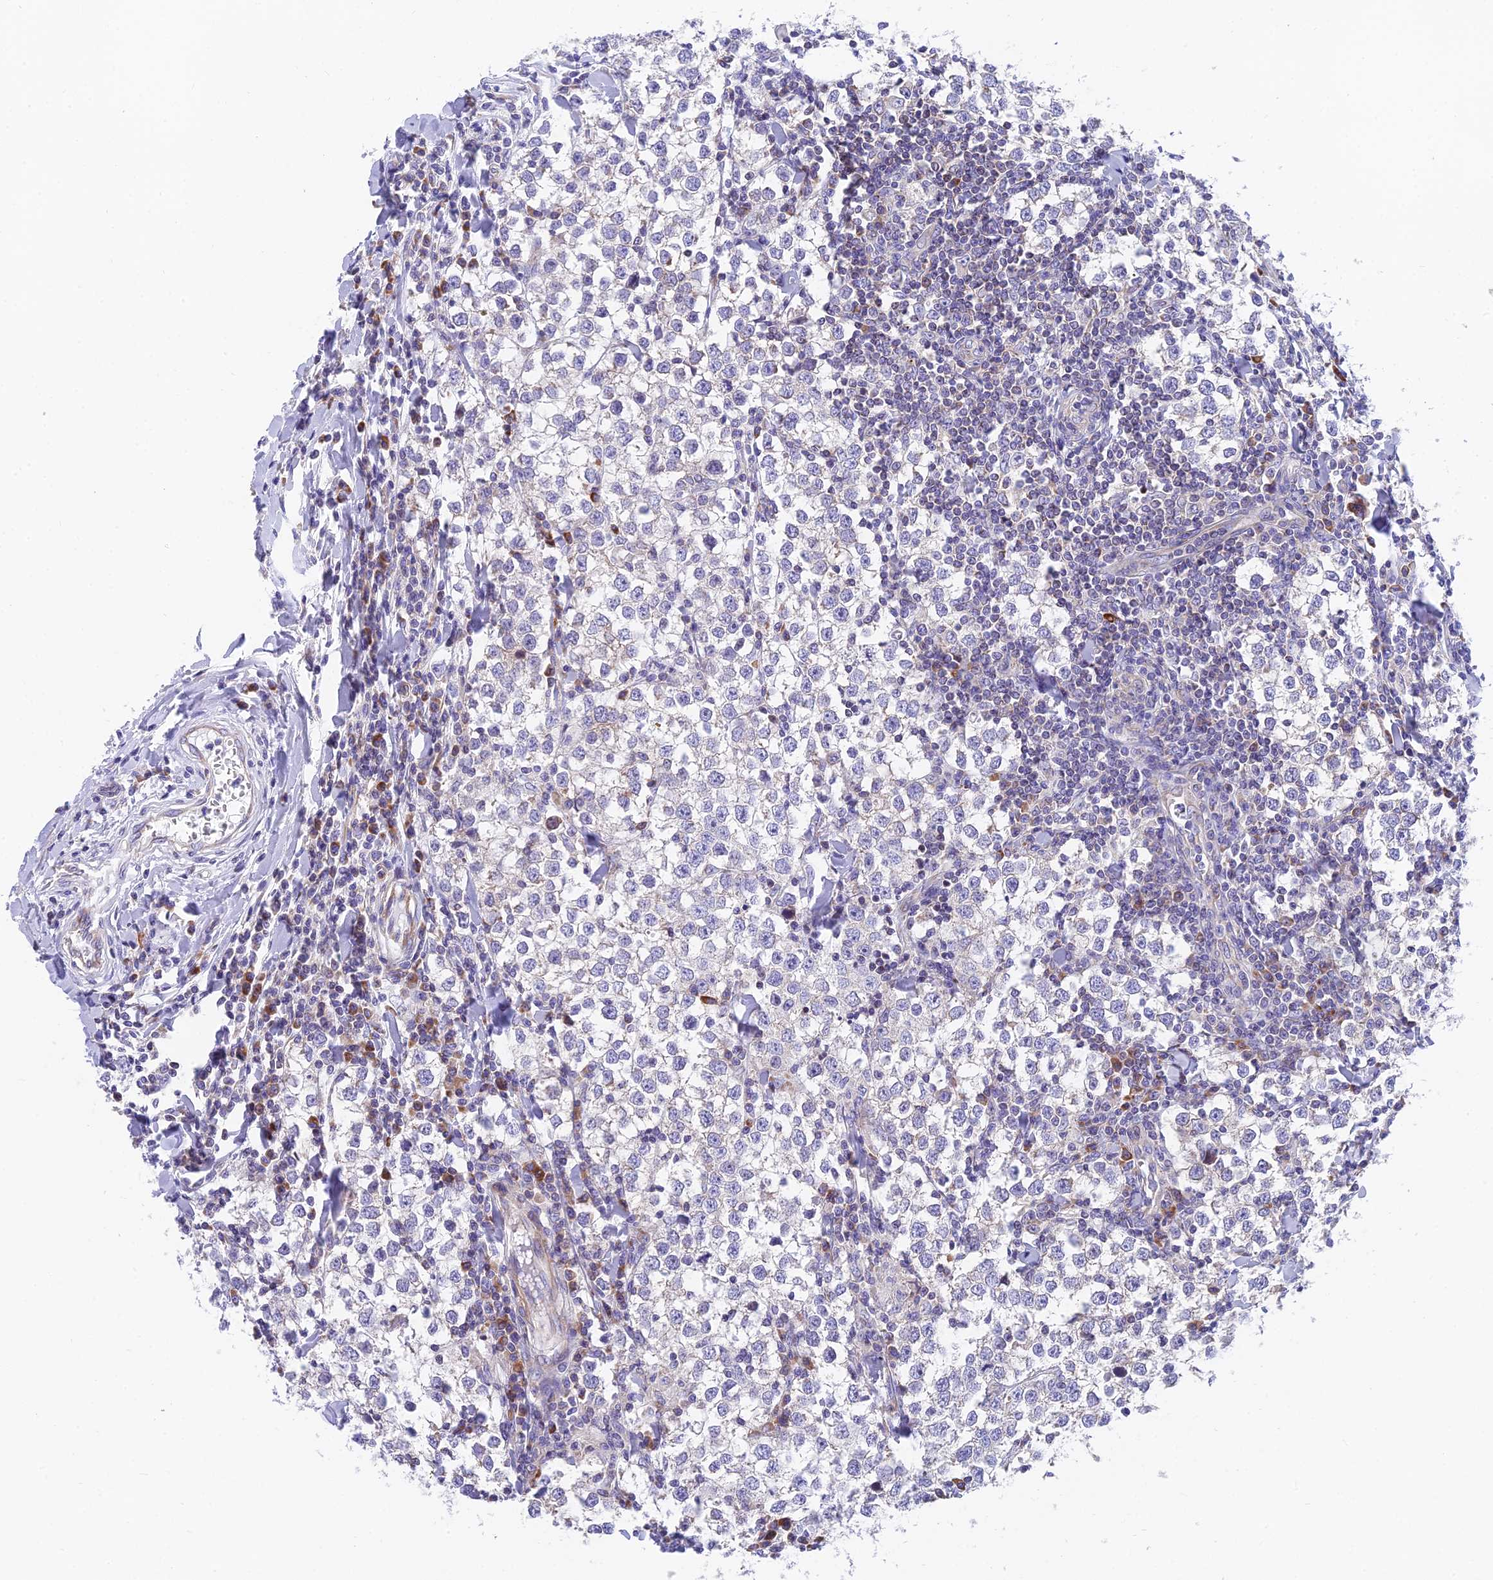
{"staining": {"intensity": "negative", "quantity": "none", "location": "none"}, "tissue": "testis cancer", "cell_type": "Tumor cells", "image_type": "cancer", "snomed": [{"axis": "morphology", "description": "Seminoma, NOS"}, {"axis": "morphology", "description": "Carcinoma, Embryonal, NOS"}, {"axis": "topography", "description": "Testis"}], "caption": "High magnification brightfield microscopy of testis cancer stained with DAB (brown) and counterstained with hematoxylin (blue): tumor cells show no significant positivity.", "gene": "MVB12A", "patient": {"sex": "male", "age": 36}}